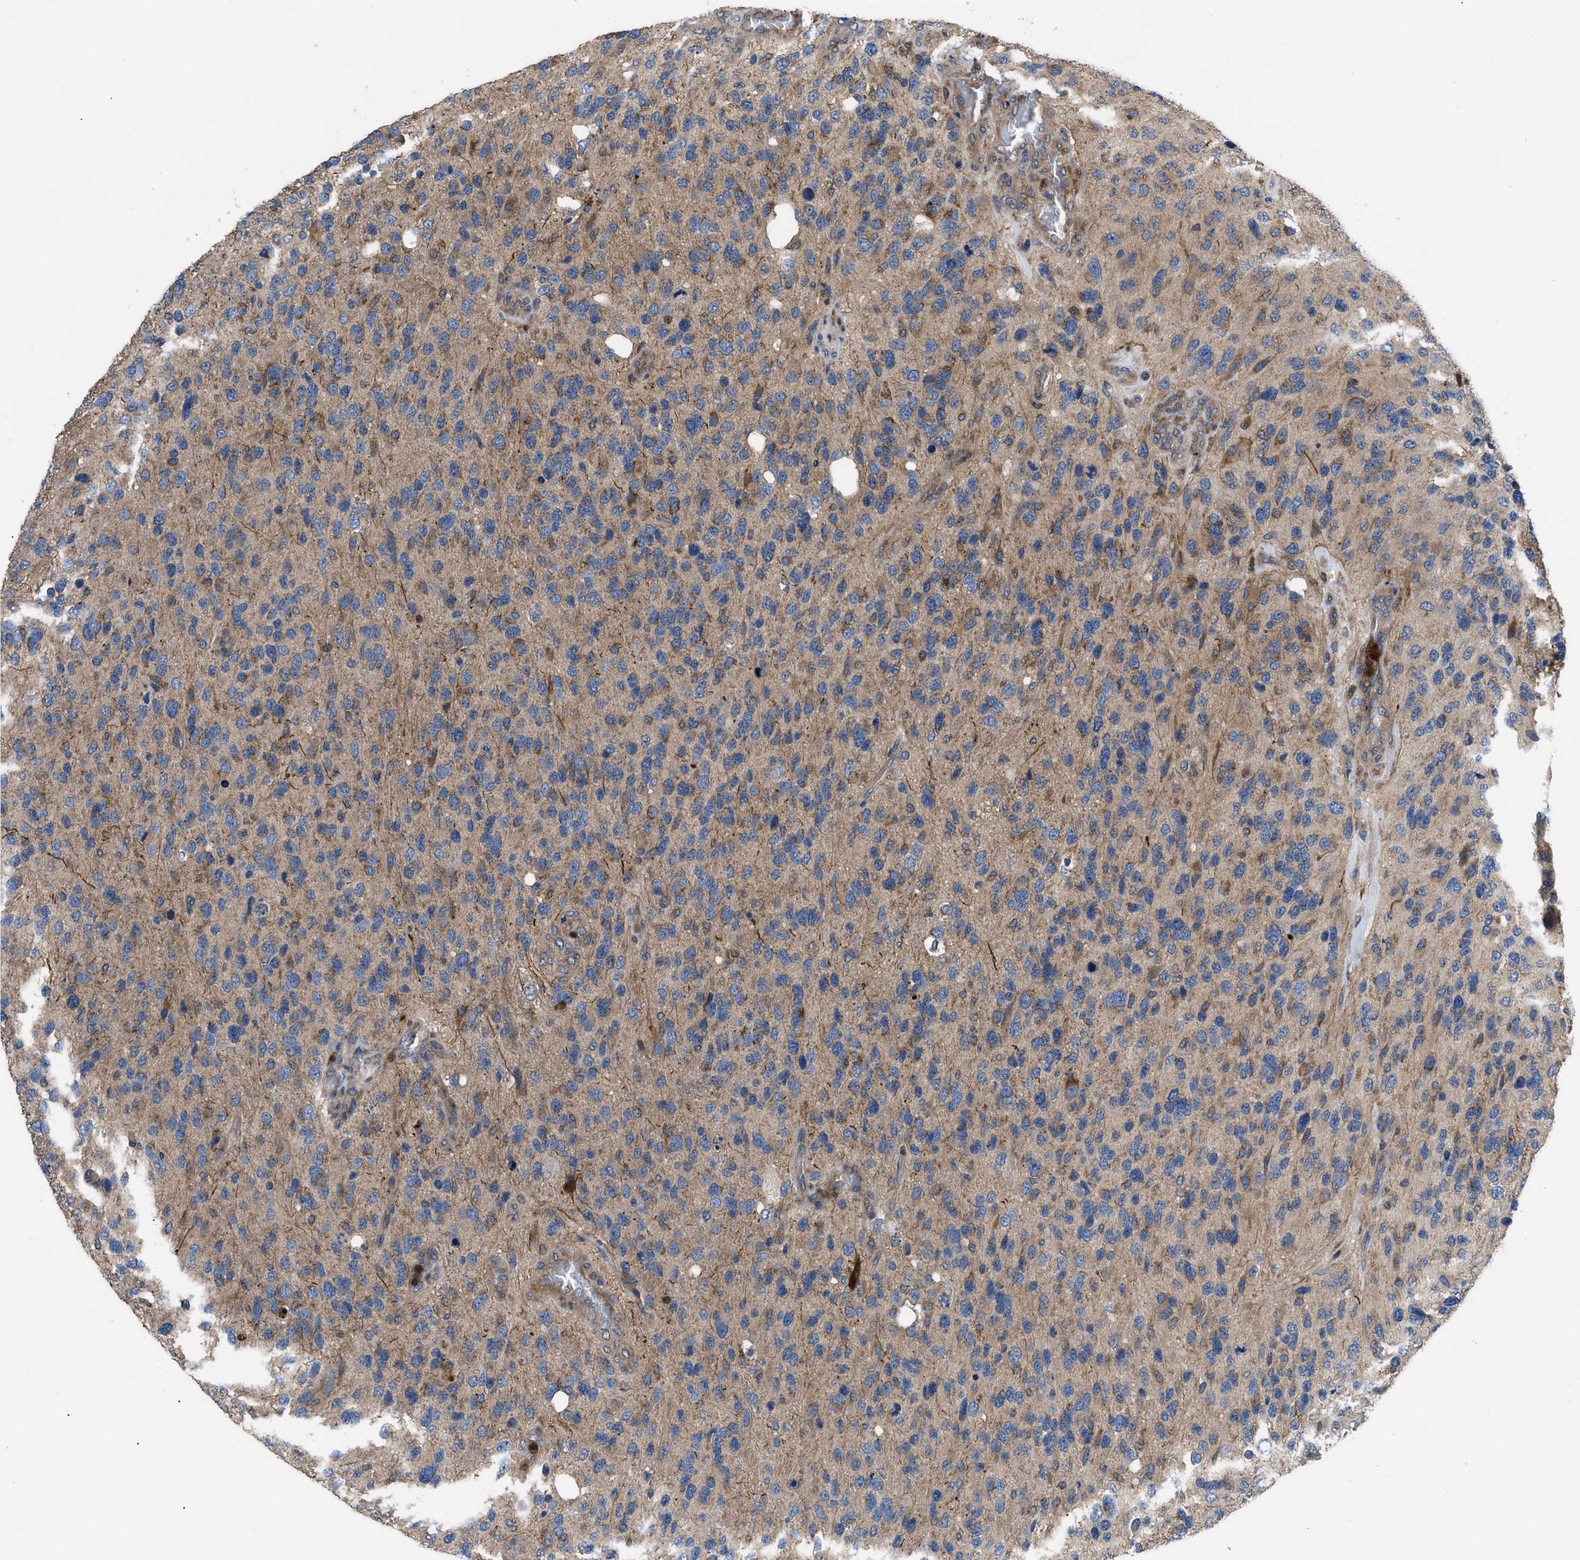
{"staining": {"intensity": "moderate", "quantity": ">75%", "location": "cytoplasmic/membranous"}, "tissue": "glioma", "cell_type": "Tumor cells", "image_type": "cancer", "snomed": [{"axis": "morphology", "description": "Glioma, malignant, High grade"}, {"axis": "topography", "description": "Brain"}], "caption": "Immunohistochemical staining of human glioma reveals medium levels of moderate cytoplasmic/membranous protein expression in about >75% of tumor cells.", "gene": "YBEY", "patient": {"sex": "female", "age": 58}}